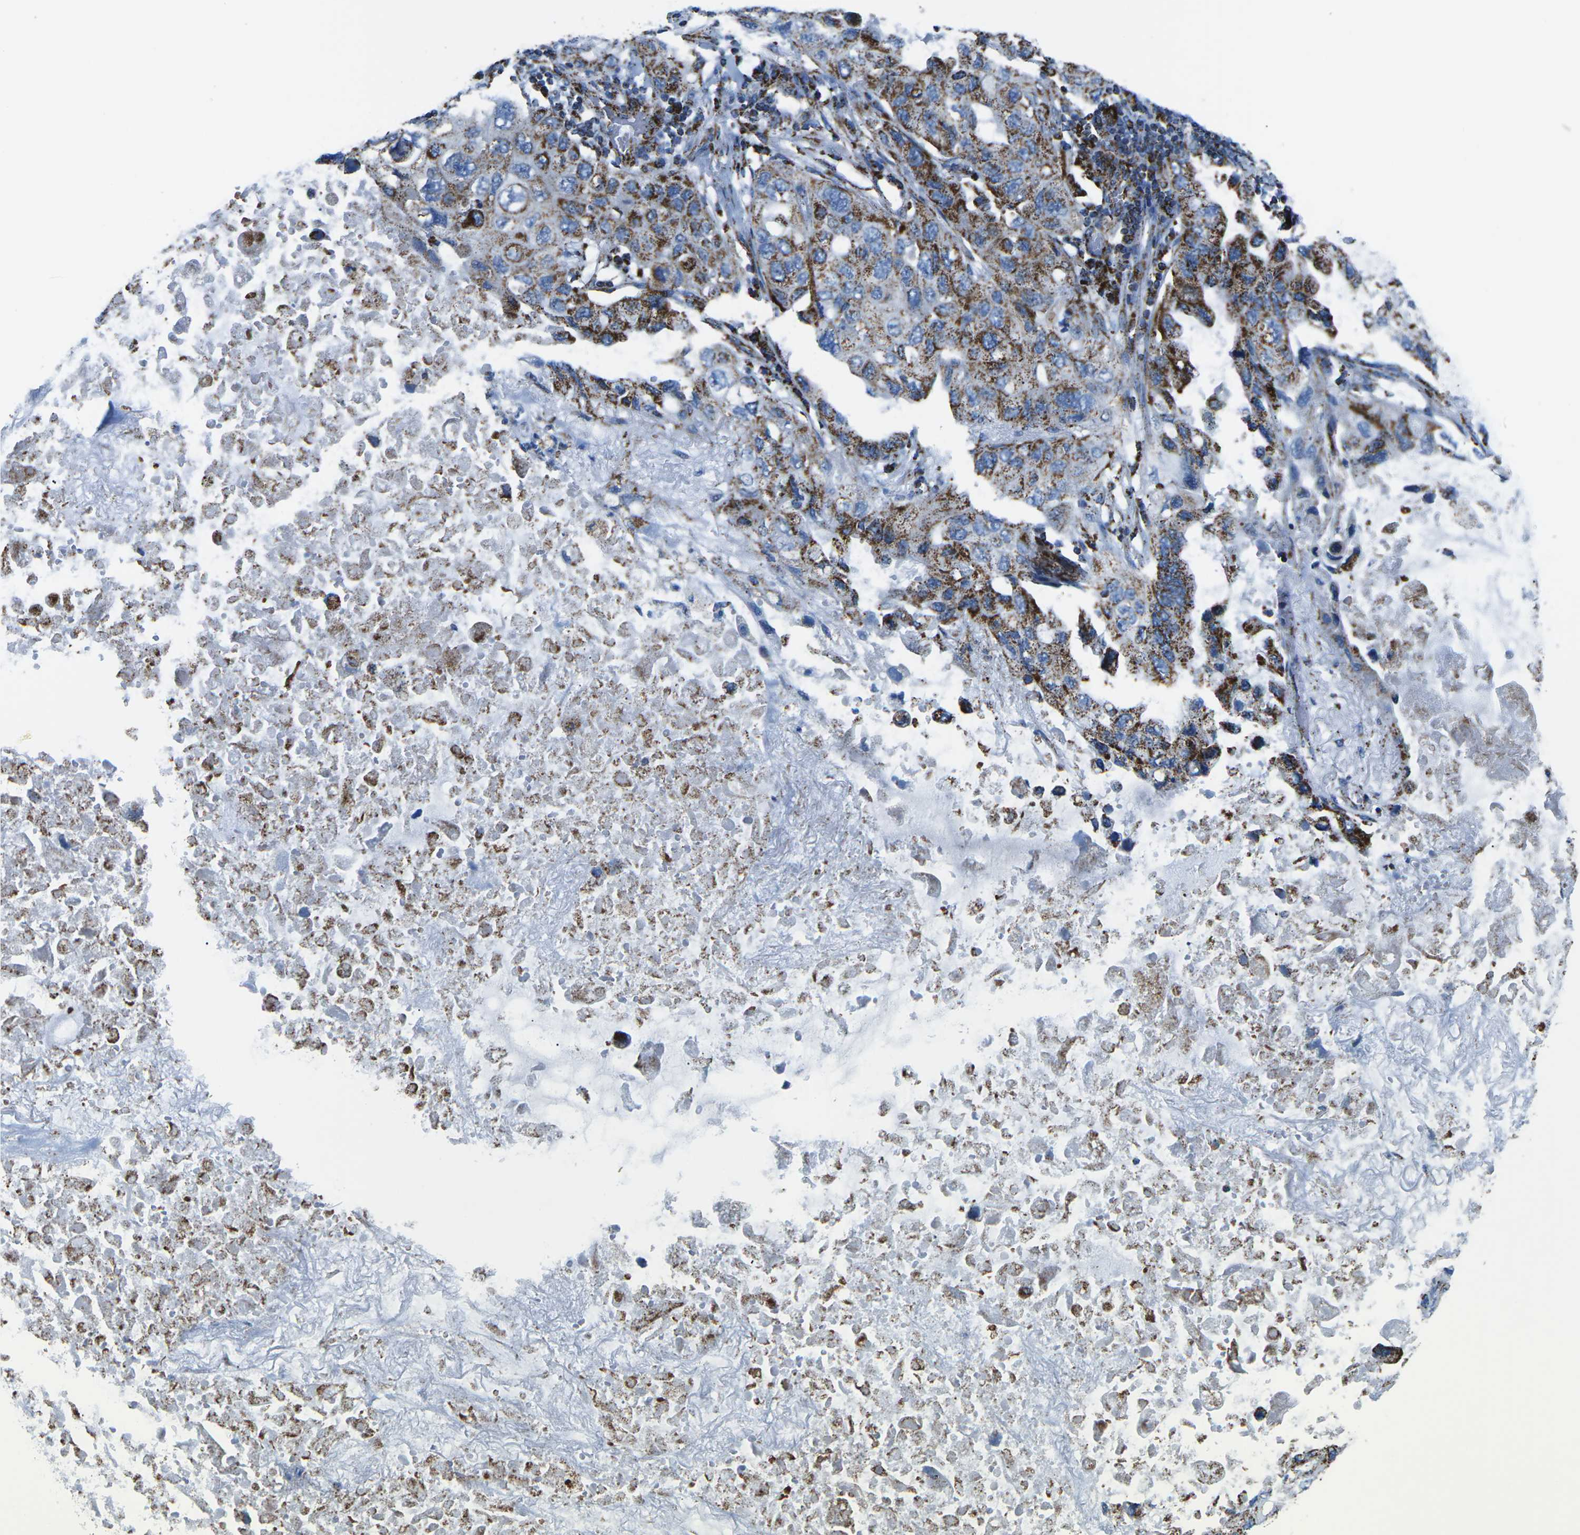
{"staining": {"intensity": "strong", "quantity": "25%-75%", "location": "cytoplasmic/membranous"}, "tissue": "lung cancer", "cell_type": "Tumor cells", "image_type": "cancer", "snomed": [{"axis": "morphology", "description": "Squamous cell carcinoma, NOS"}, {"axis": "topography", "description": "Lung"}], "caption": "Lung cancer tissue reveals strong cytoplasmic/membranous staining in about 25%-75% of tumor cells, visualized by immunohistochemistry.", "gene": "MT-CO2", "patient": {"sex": "female", "age": 73}}